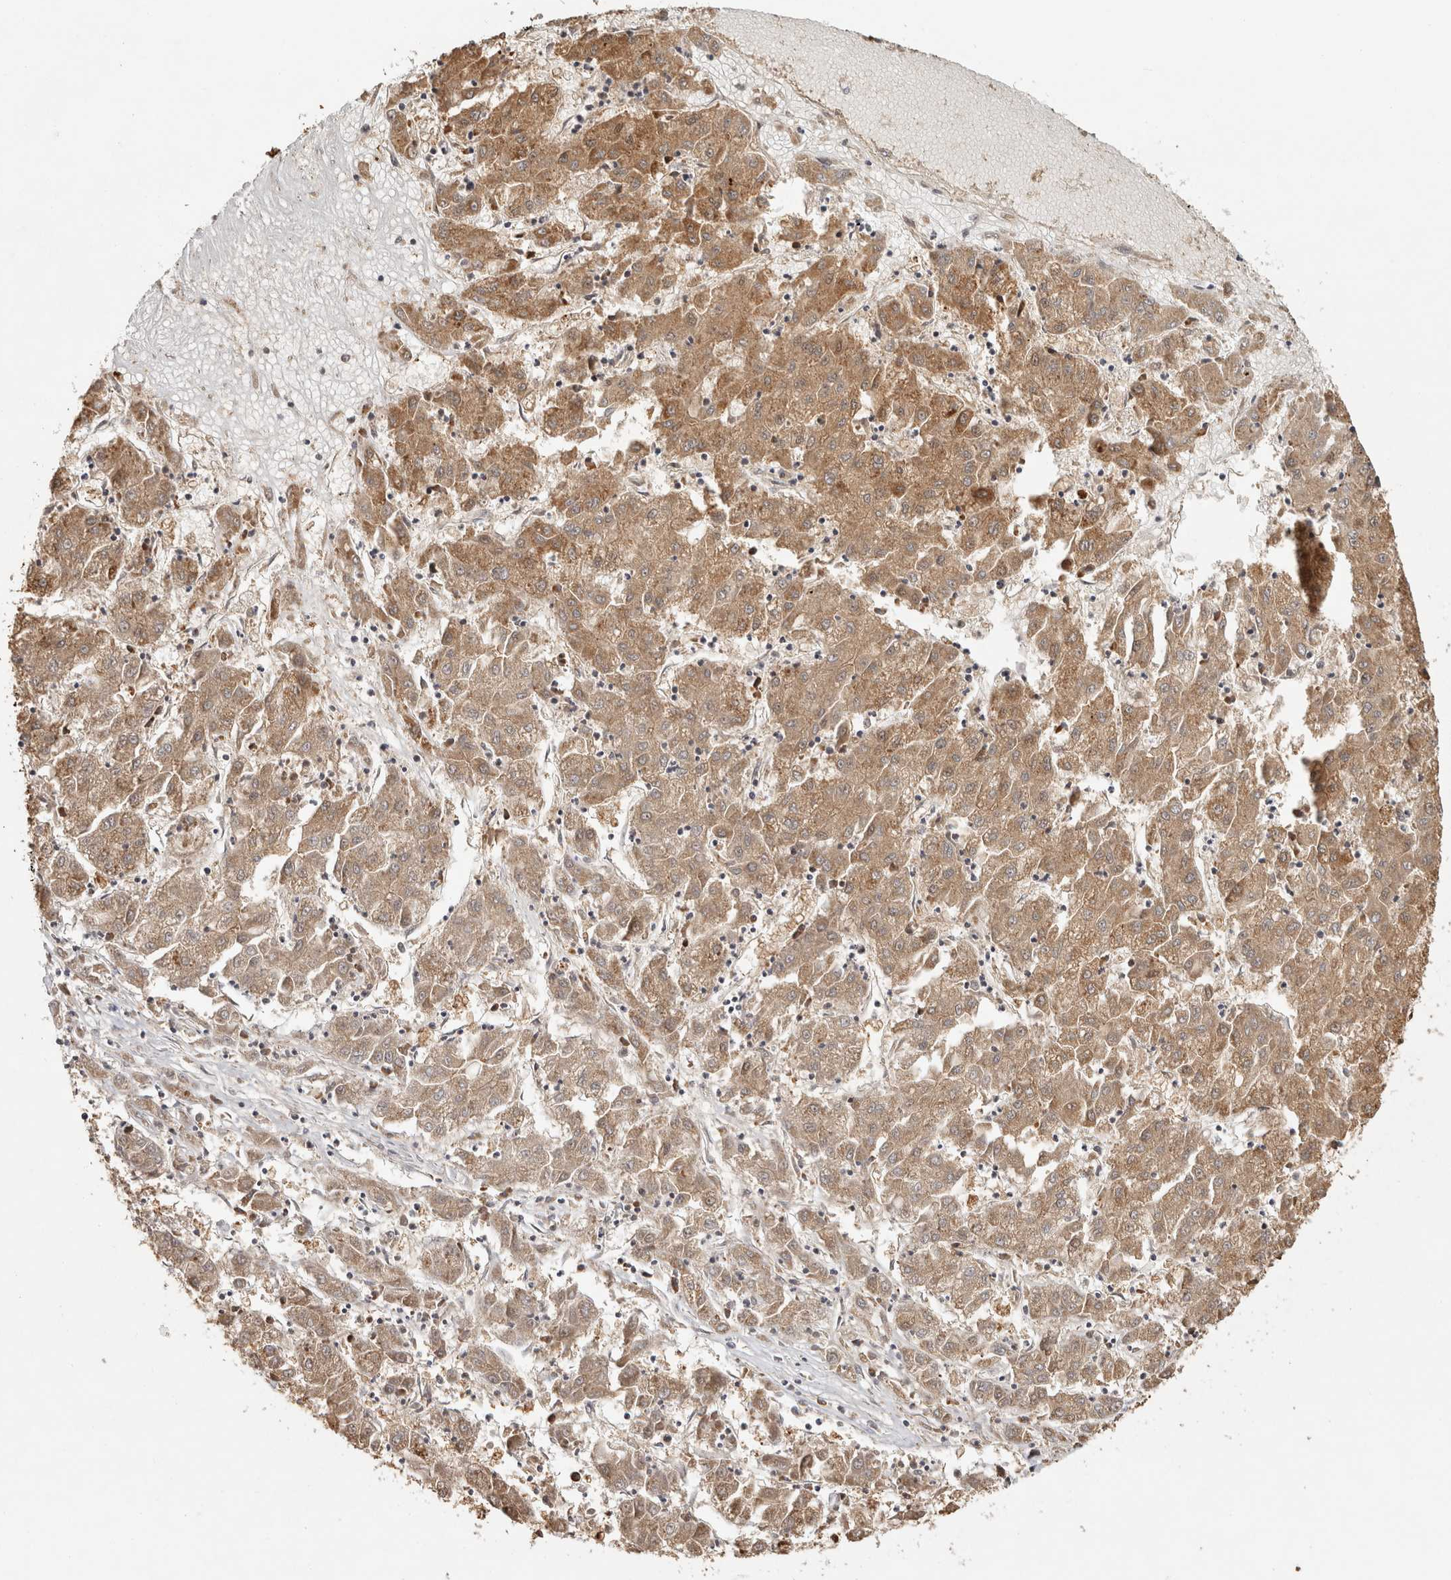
{"staining": {"intensity": "moderate", "quantity": ">75%", "location": "cytoplasmic/membranous"}, "tissue": "liver cancer", "cell_type": "Tumor cells", "image_type": "cancer", "snomed": [{"axis": "morphology", "description": "Carcinoma, Hepatocellular, NOS"}, {"axis": "topography", "description": "Liver"}], "caption": "This is a photomicrograph of IHC staining of liver hepatocellular carcinoma, which shows moderate staining in the cytoplasmic/membranous of tumor cells.", "gene": "CAMSAP2", "patient": {"sex": "male", "age": 72}}